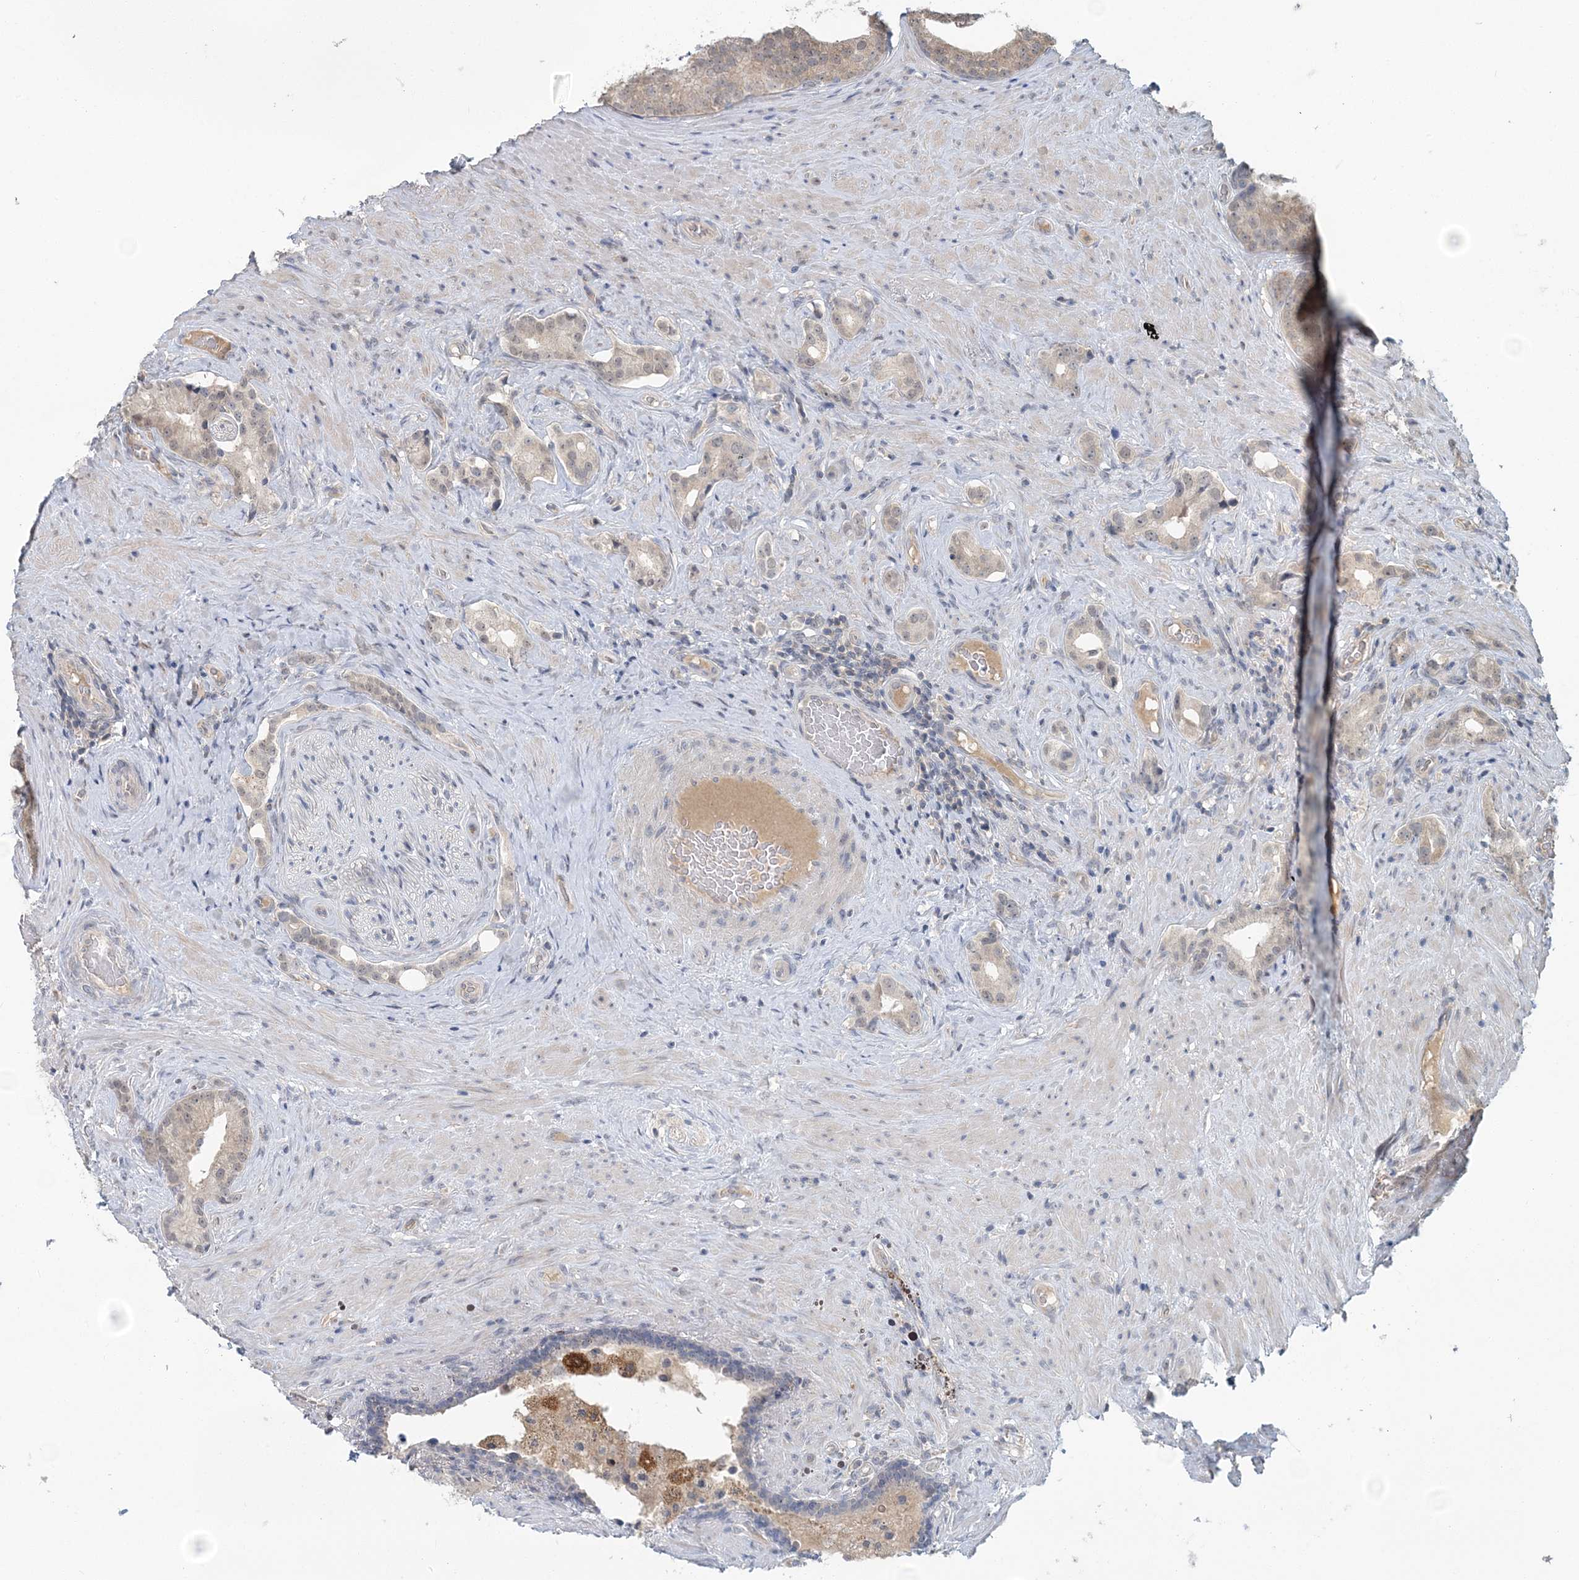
{"staining": {"intensity": "weak", "quantity": "25%-75%", "location": "nuclear"}, "tissue": "prostate cancer", "cell_type": "Tumor cells", "image_type": "cancer", "snomed": [{"axis": "morphology", "description": "Adenocarcinoma, Low grade"}, {"axis": "topography", "description": "Prostate"}], "caption": "Immunohistochemistry (DAB) staining of human prostate cancer (adenocarcinoma (low-grade)) shows weak nuclear protein expression in approximately 25%-75% of tumor cells.", "gene": "RNF25", "patient": {"sex": "male", "age": 71}}